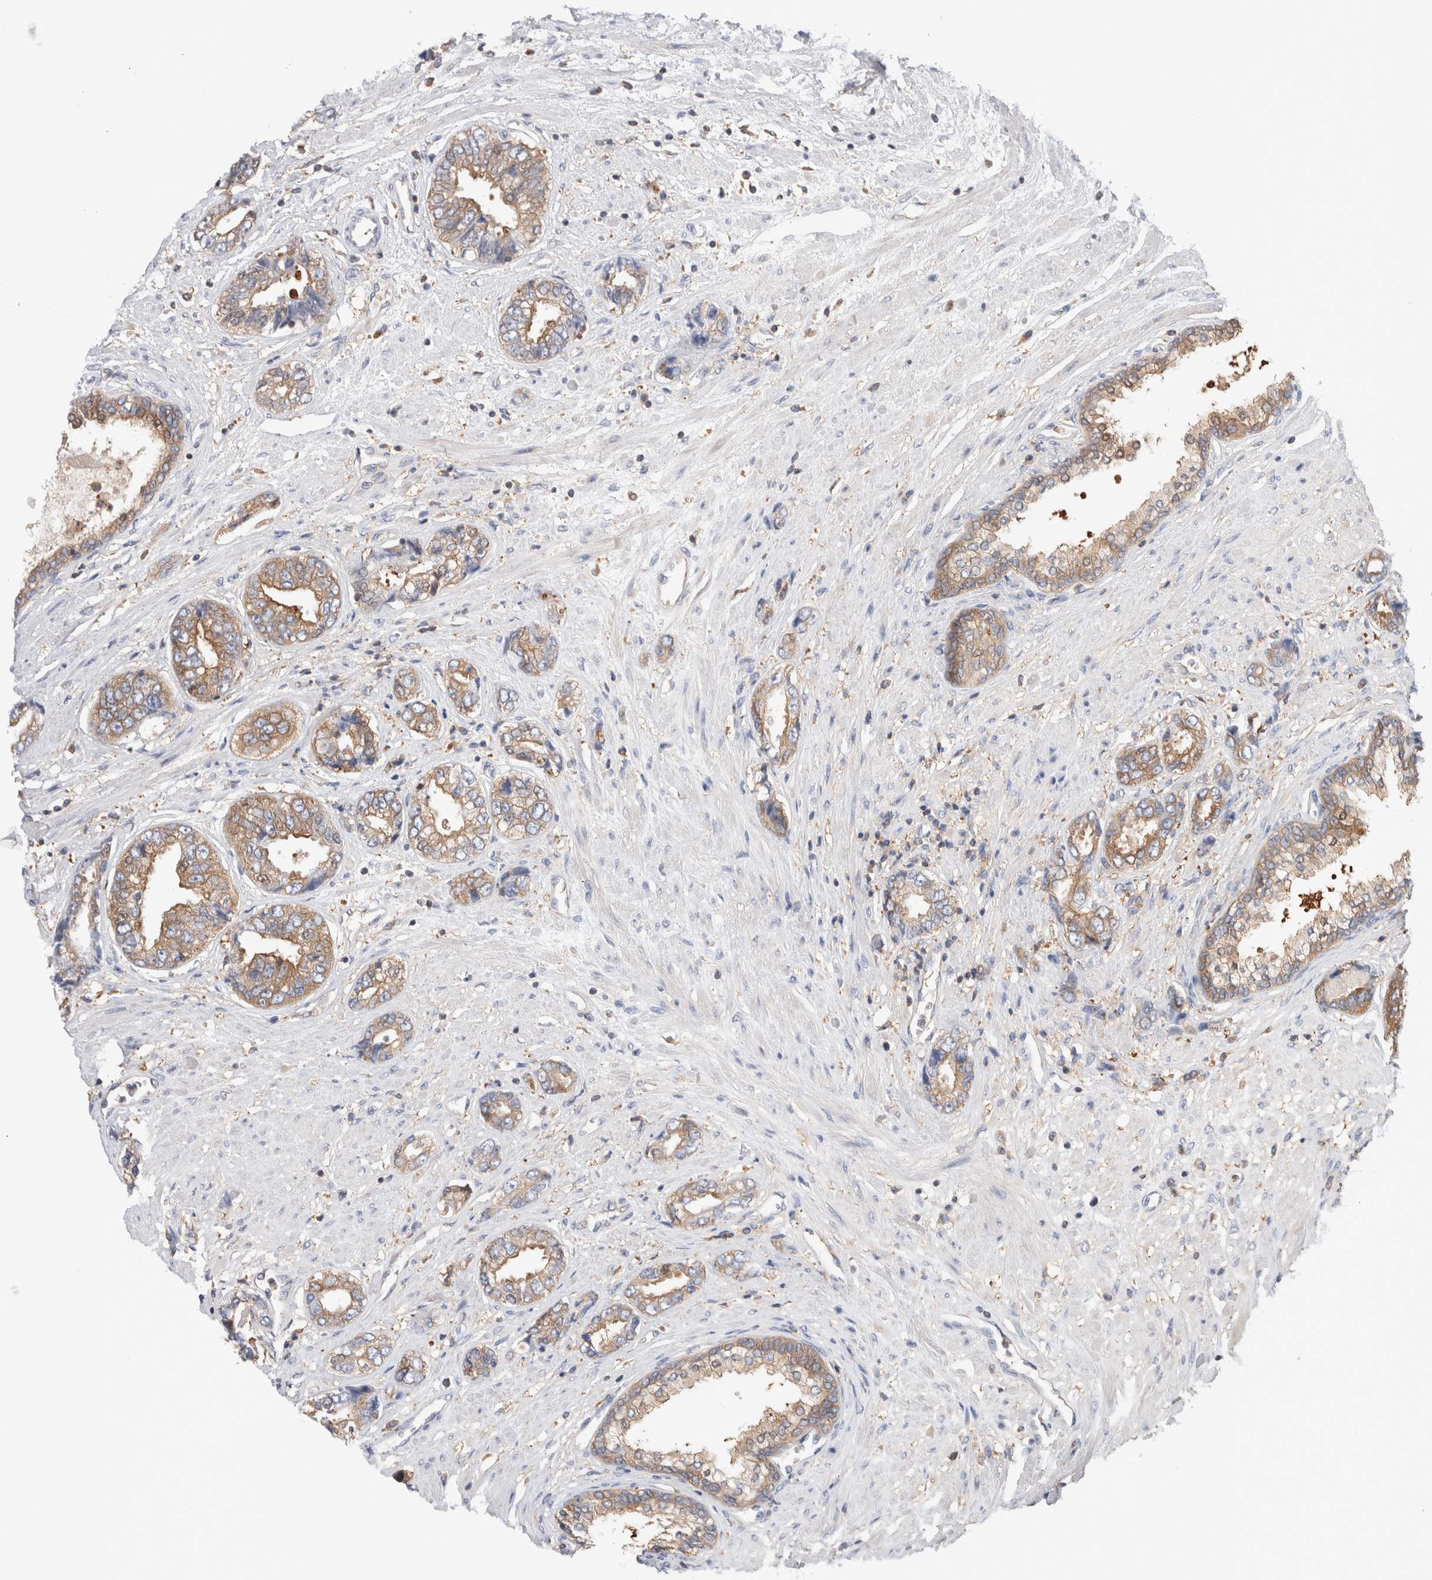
{"staining": {"intensity": "moderate", "quantity": "25%-75%", "location": "cytoplasmic/membranous"}, "tissue": "prostate cancer", "cell_type": "Tumor cells", "image_type": "cancer", "snomed": [{"axis": "morphology", "description": "Adenocarcinoma, High grade"}, {"axis": "topography", "description": "Prostate"}], "caption": "This photomicrograph reveals immunohistochemistry staining of human high-grade adenocarcinoma (prostate), with medium moderate cytoplasmic/membranous staining in approximately 25%-75% of tumor cells.", "gene": "KLHL14", "patient": {"sex": "male", "age": 61}}